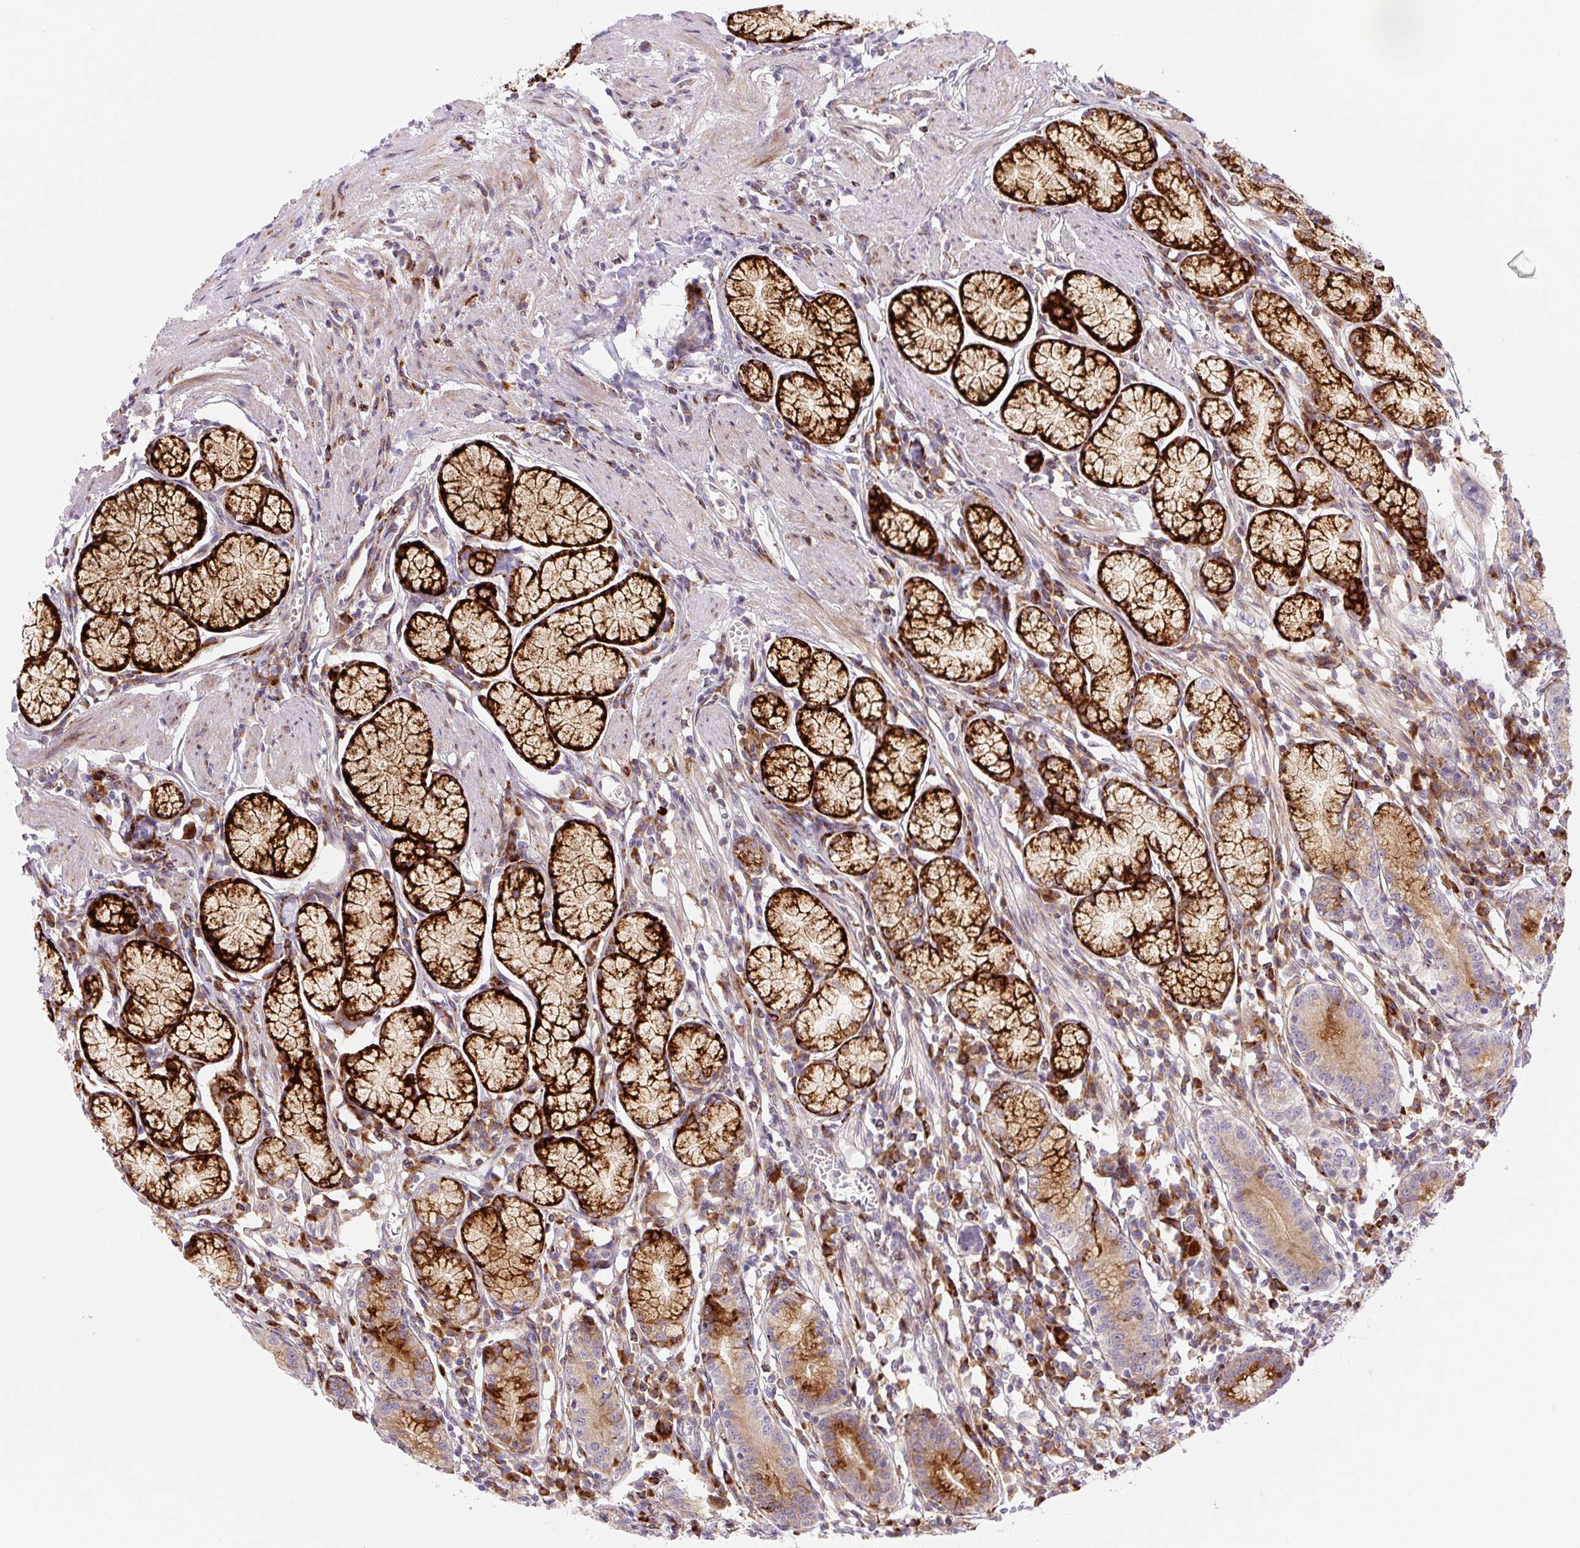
{"staining": {"intensity": "strong", "quantity": ">75%", "location": "cytoplasmic/membranous"}, "tissue": "stomach", "cell_type": "Glandular cells", "image_type": "normal", "snomed": [{"axis": "morphology", "description": "Normal tissue, NOS"}, {"axis": "topography", "description": "Stomach"}], "caption": "DAB (3,3'-diaminobenzidine) immunohistochemical staining of normal stomach displays strong cytoplasmic/membranous protein staining in approximately >75% of glandular cells.", "gene": "DISP3", "patient": {"sex": "male", "age": 55}}